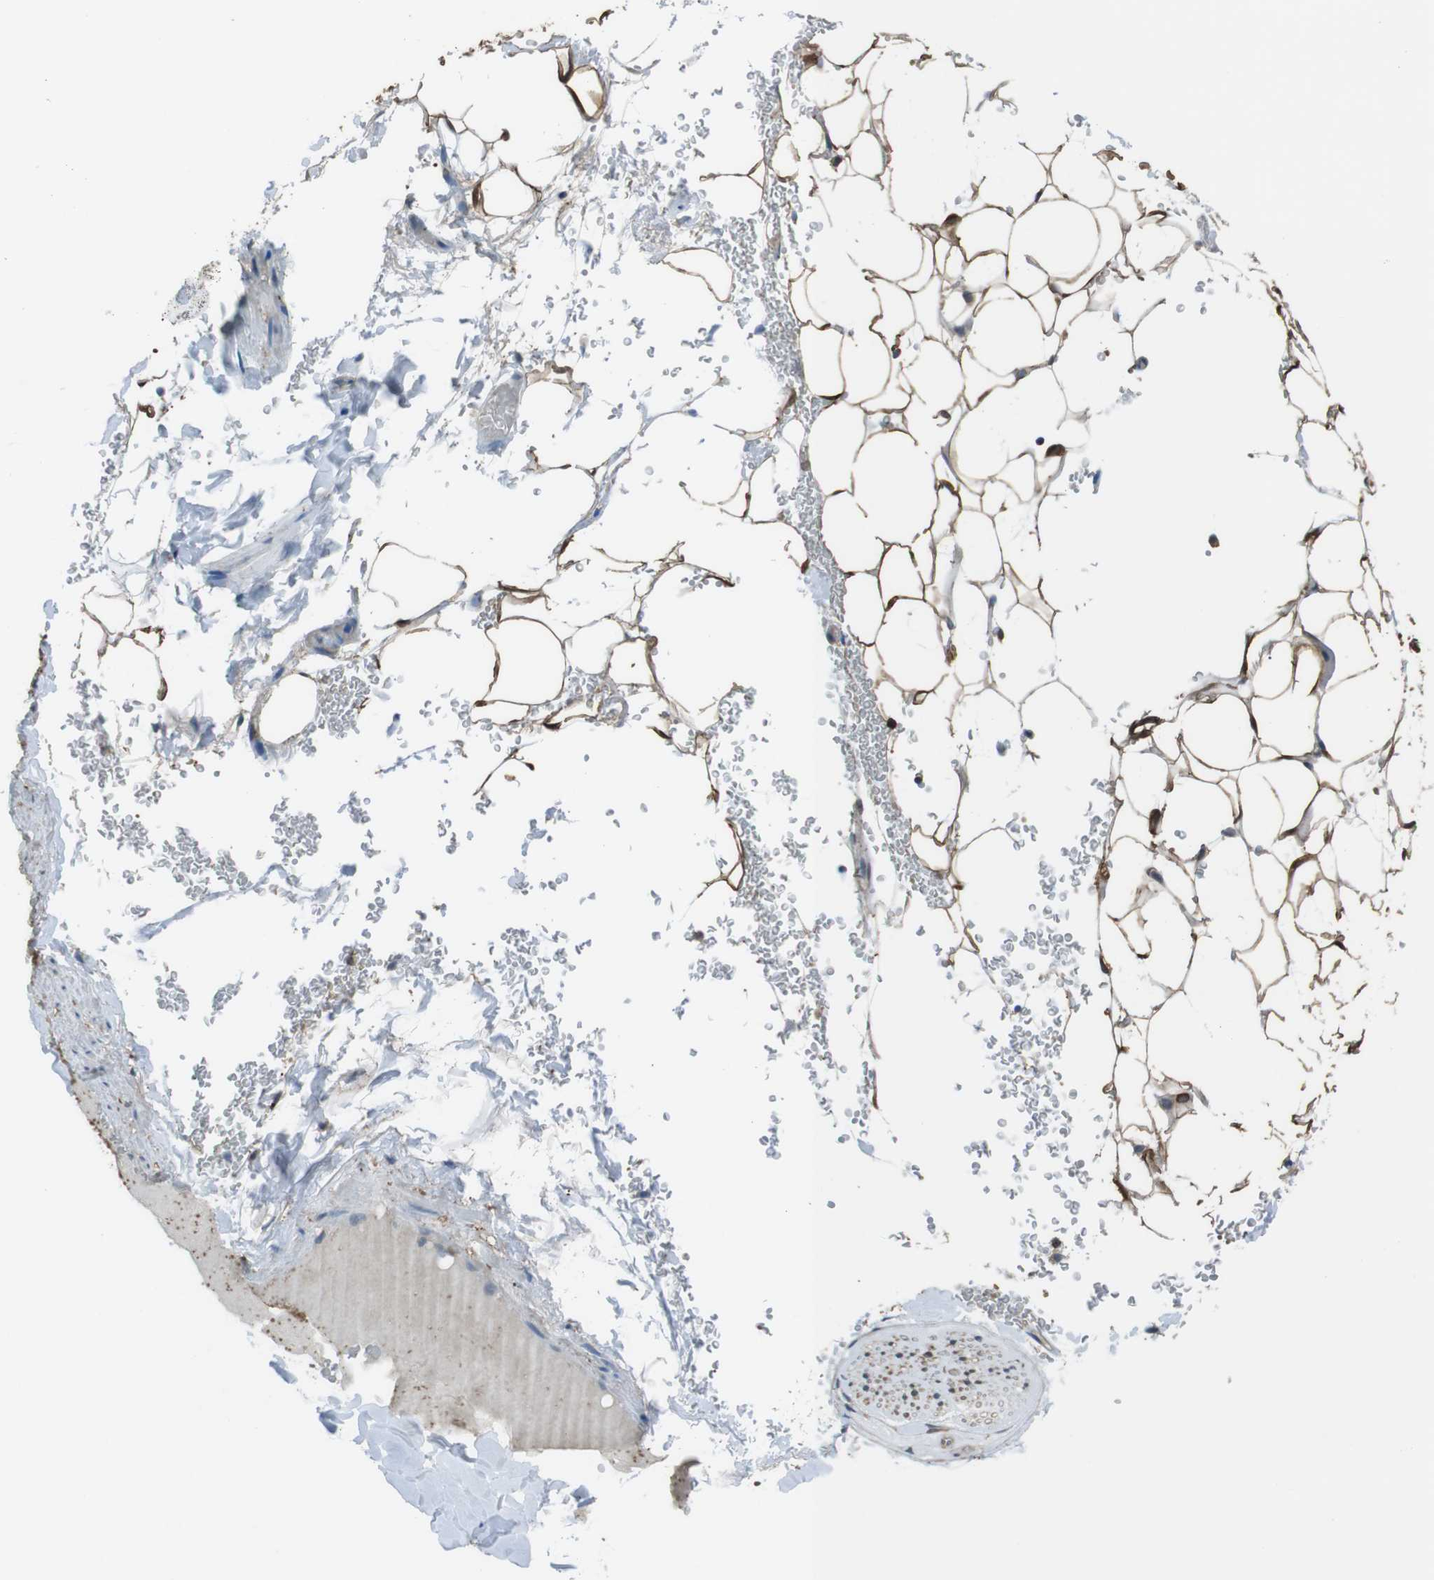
{"staining": {"intensity": "moderate", "quantity": "25%-75%", "location": "cytoplasmic/membranous"}, "tissue": "adipose tissue", "cell_type": "Adipocytes", "image_type": "normal", "snomed": [{"axis": "morphology", "description": "Normal tissue, NOS"}, {"axis": "topography", "description": "Peripheral nerve tissue"}], "caption": "The immunohistochemical stain highlights moderate cytoplasmic/membranous expression in adipocytes of normal adipose tissue. (Brightfield microscopy of DAB IHC at high magnification).", "gene": "TWSG1", "patient": {"sex": "male", "age": 70}}